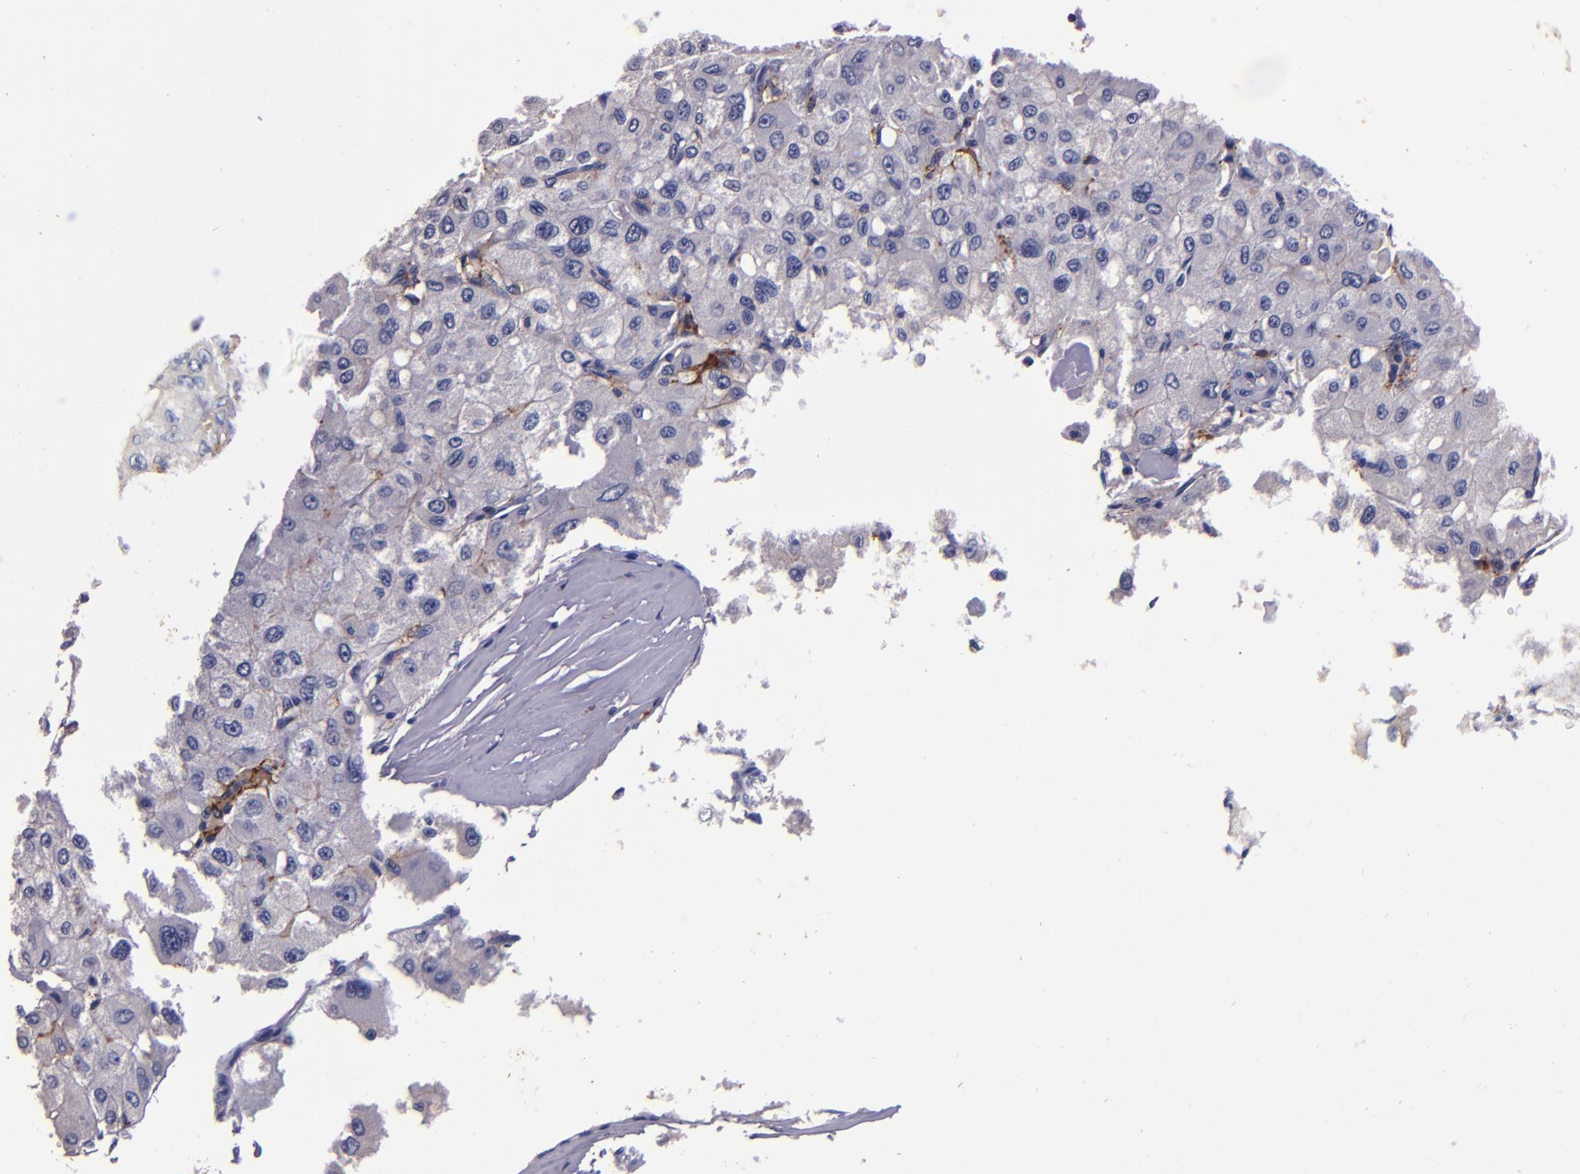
{"staining": {"intensity": "negative", "quantity": "none", "location": "none"}, "tissue": "liver cancer", "cell_type": "Tumor cells", "image_type": "cancer", "snomed": [{"axis": "morphology", "description": "Carcinoma, Hepatocellular, NOS"}, {"axis": "topography", "description": "Liver"}], "caption": "Tumor cells show no significant protein staining in liver cancer.", "gene": "SIRPA", "patient": {"sex": "male", "age": 80}}